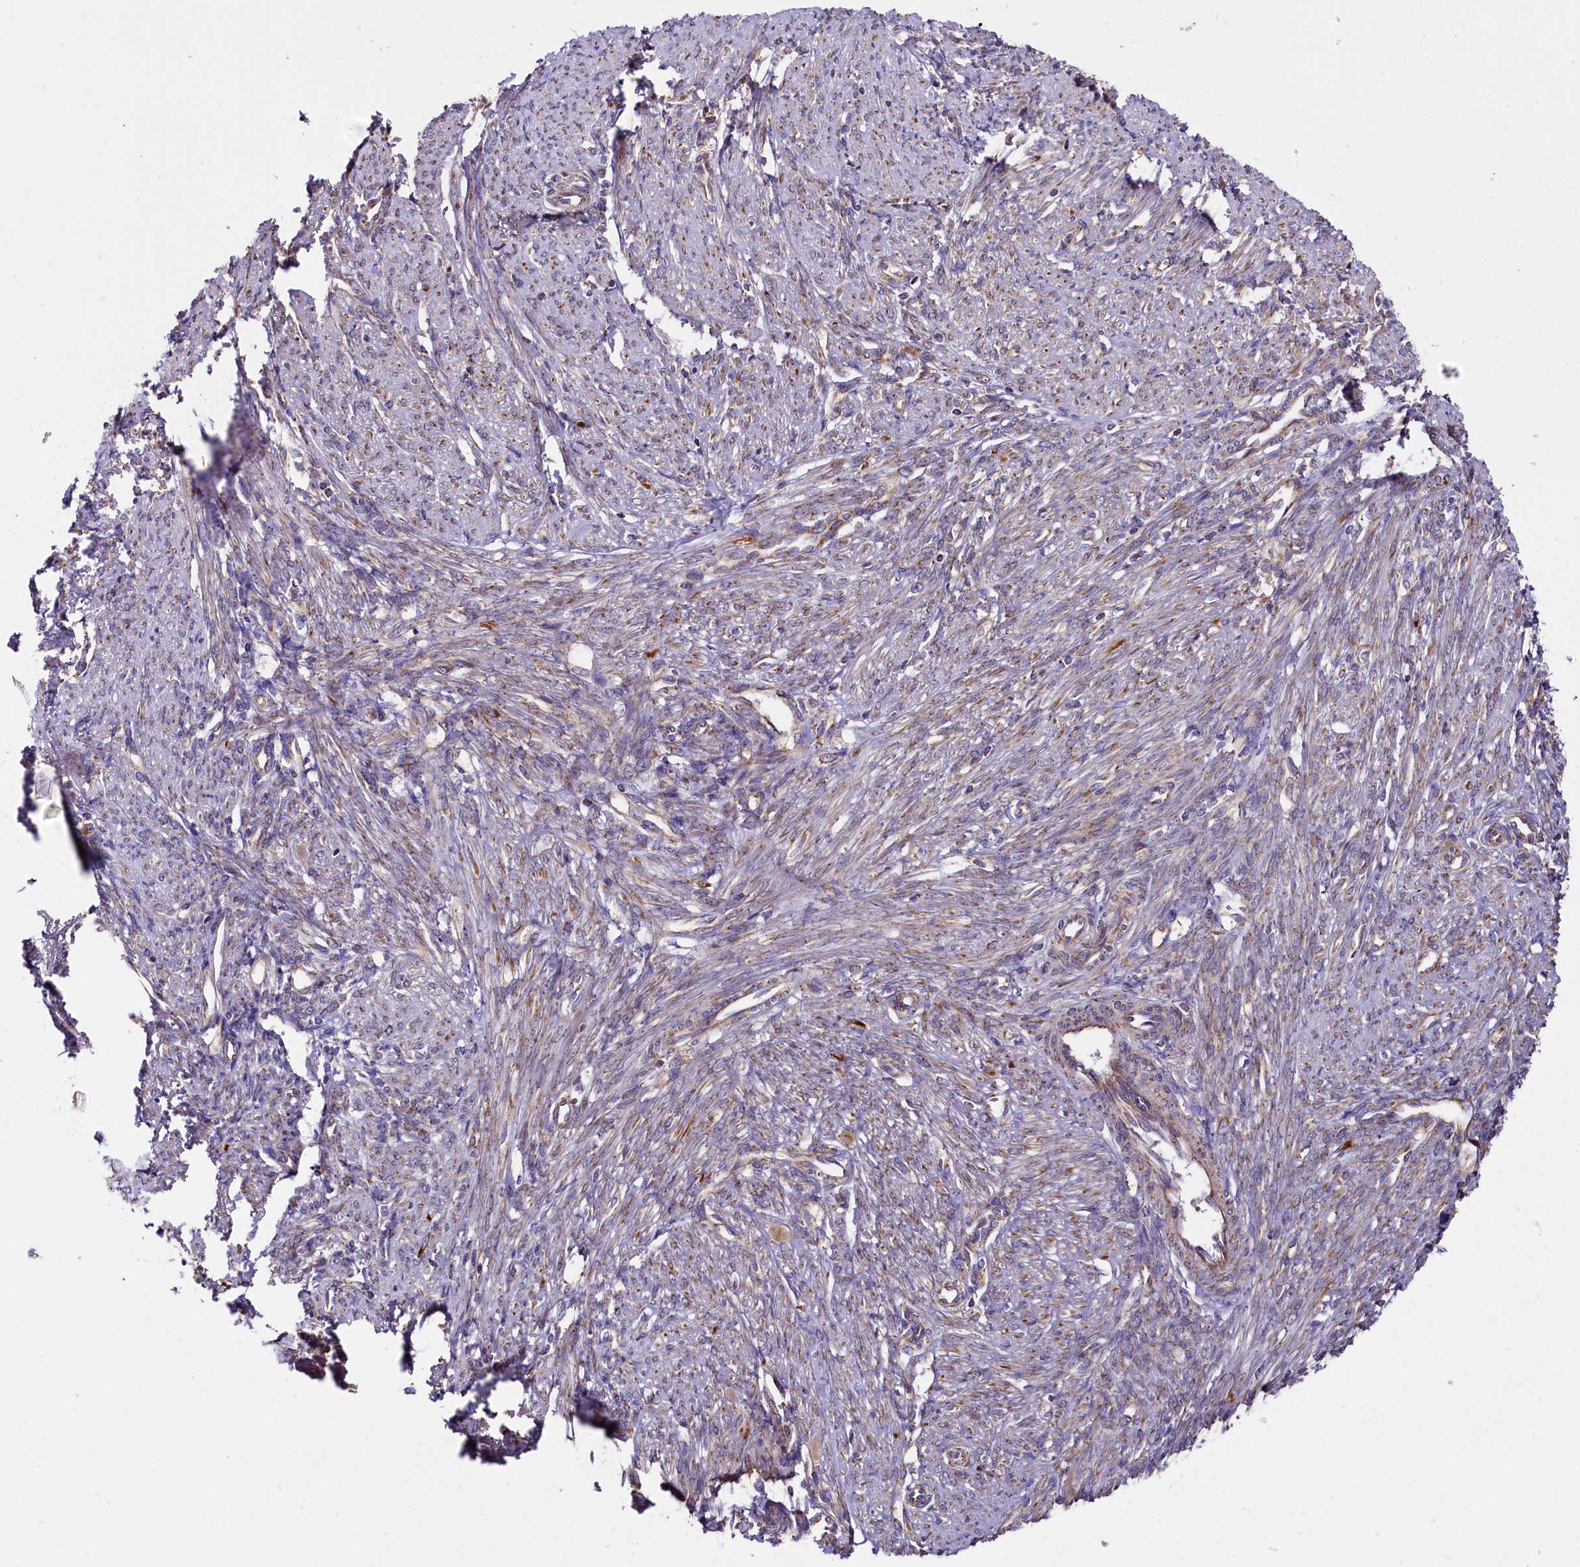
{"staining": {"intensity": "weak", "quantity": "25%-75%", "location": "cytoplasmic/membranous"}, "tissue": "smooth muscle", "cell_type": "Smooth muscle cells", "image_type": "normal", "snomed": [{"axis": "morphology", "description": "Normal tissue, NOS"}, {"axis": "topography", "description": "Smooth muscle"}, {"axis": "topography", "description": "Uterus"}], "caption": "A brown stain shows weak cytoplasmic/membranous expression of a protein in smooth muscle cells of benign smooth muscle. Nuclei are stained in blue.", "gene": "ZSWIM1", "patient": {"sex": "female", "age": 59}}